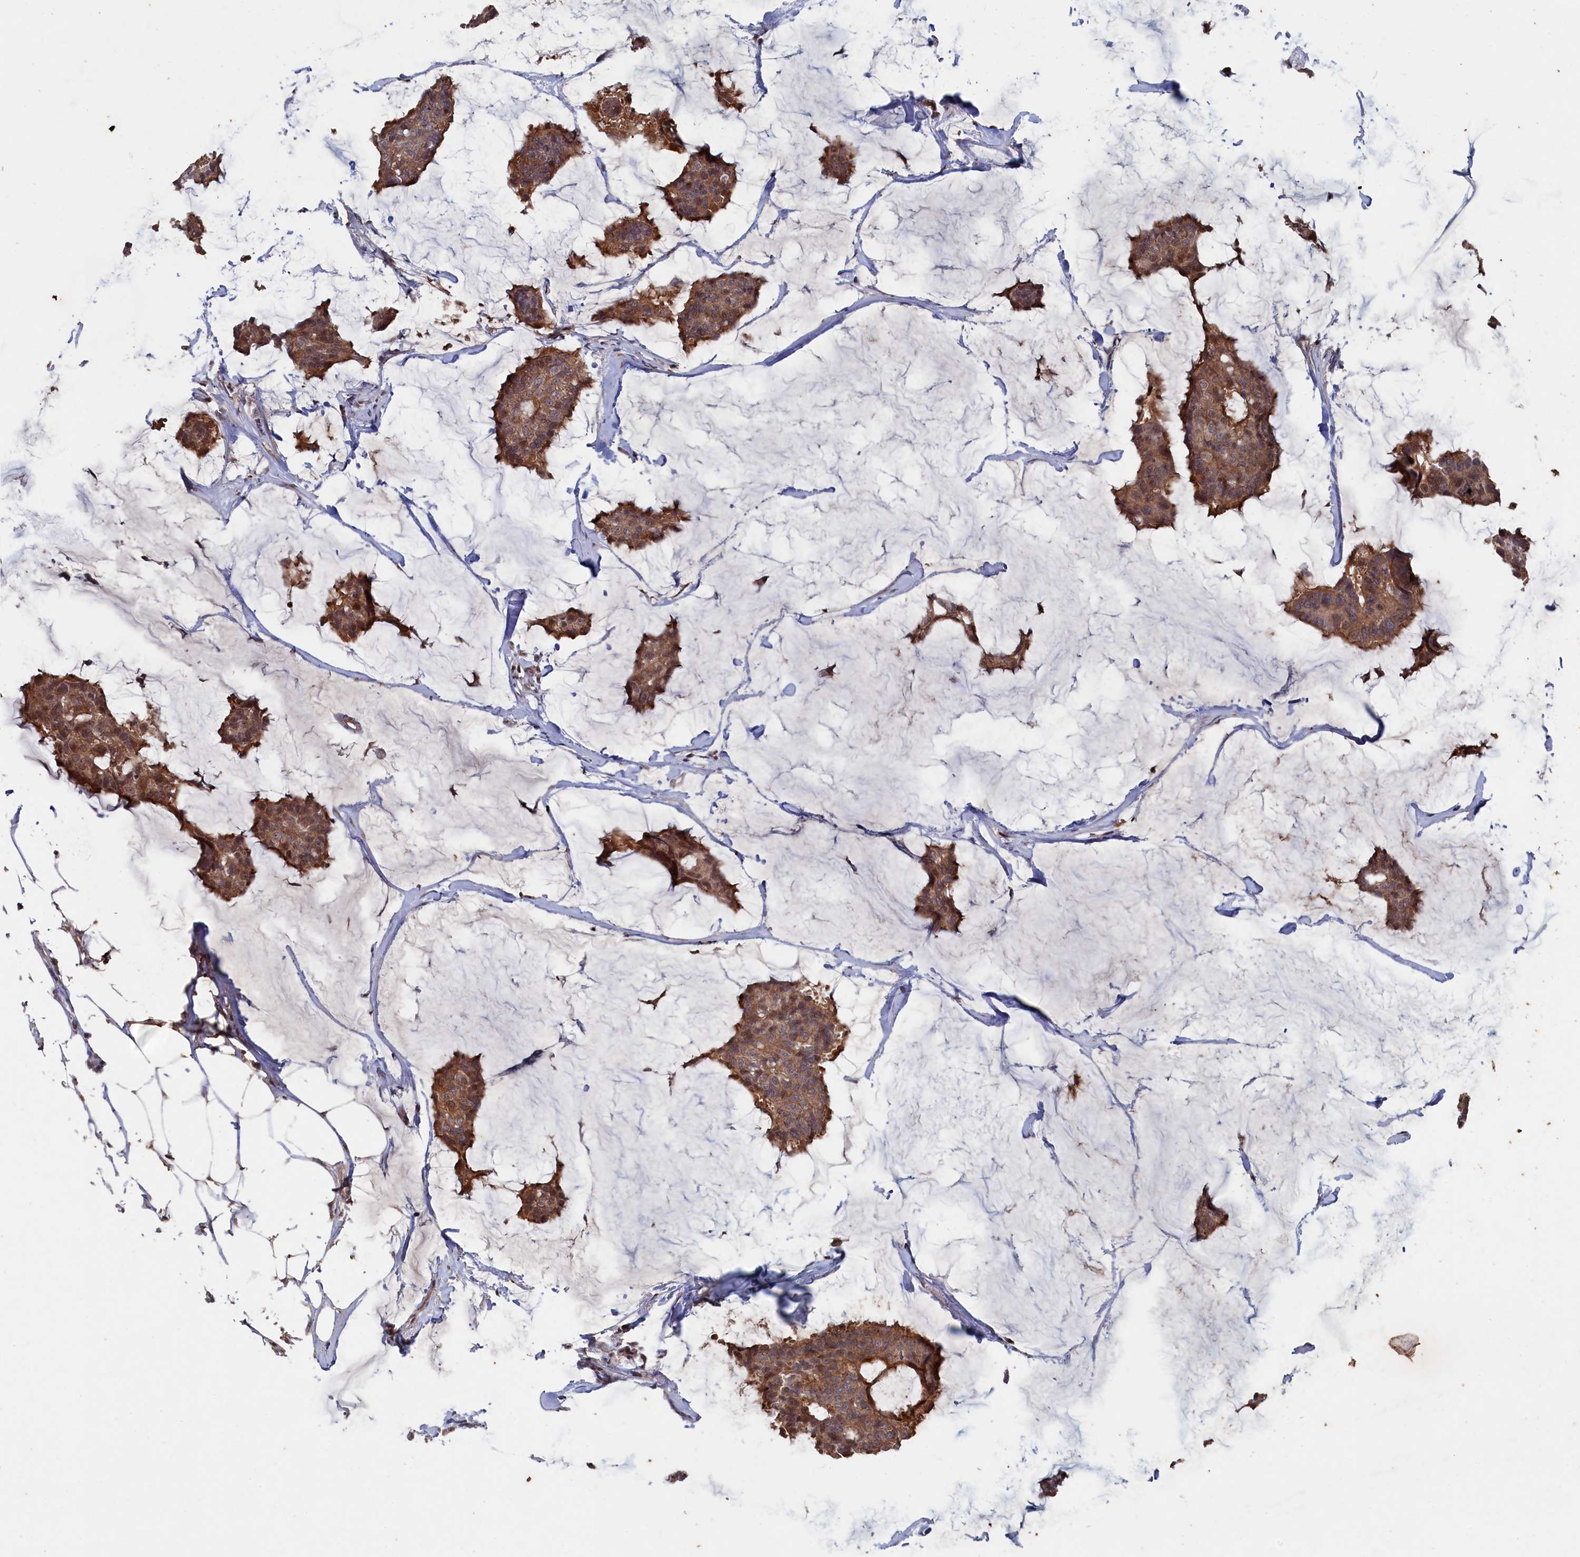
{"staining": {"intensity": "moderate", "quantity": ">75%", "location": "cytoplasmic/membranous,nuclear"}, "tissue": "breast cancer", "cell_type": "Tumor cells", "image_type": "cancer", "snomed": [{"axis": "morphology", "description": "Duct carcinoma"}, {"axis": "topography", "description": "Breast"}], "caption": "A brown stain shows moderate cytoplasmic/membranous and nuclear staining of a protein in human breast infiltrating ductal carcinoma tumor cells.", "gene": "TMC5", "patient": {"sex": "female", "age": 93}}